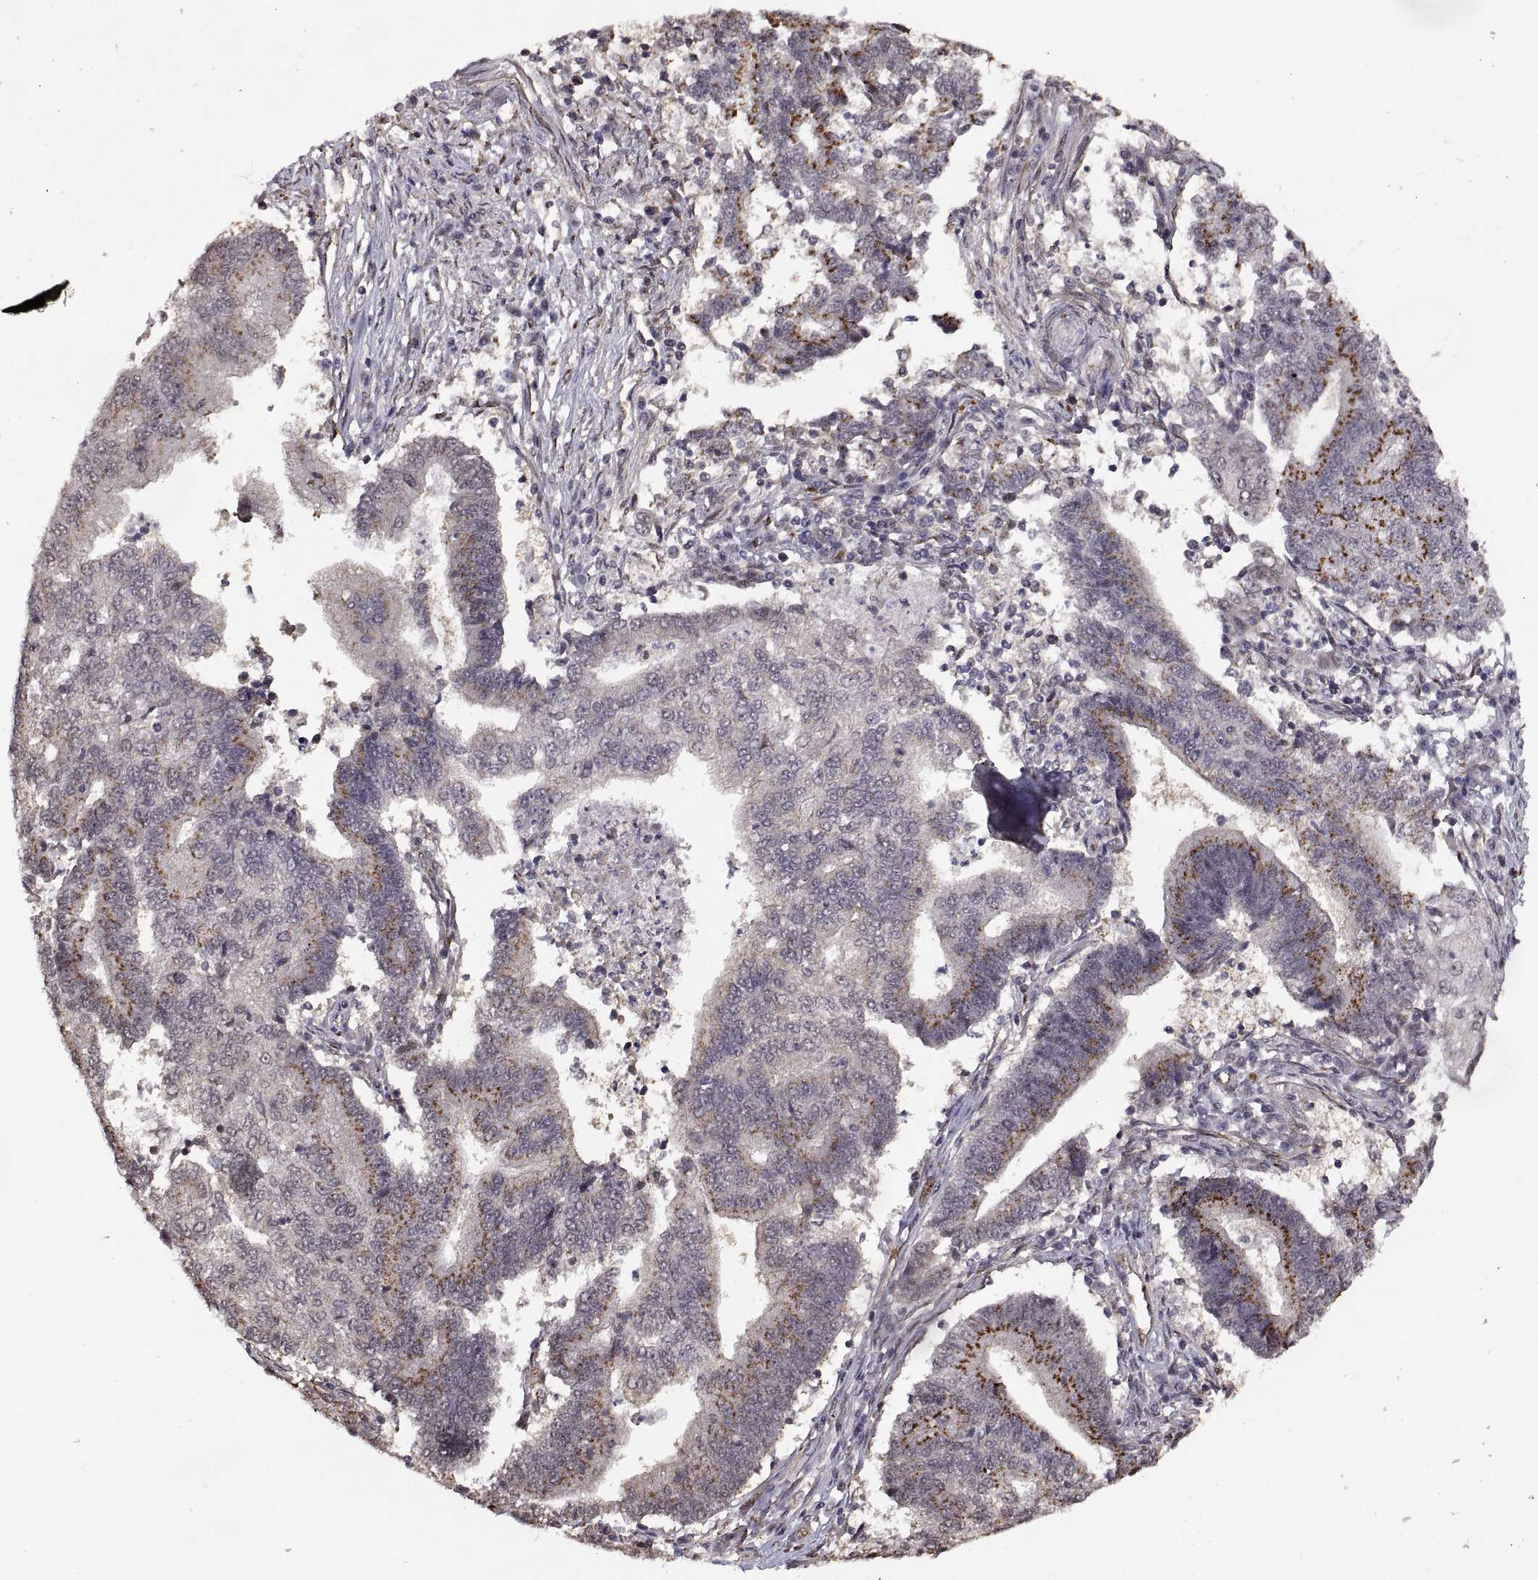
{"staining": {"intensity": "strong", "quantity": "25%-75%", "location": "cytoplasmic/membranous"}, "tissue": "endometrial cancer", "cell_type": "Tumor cells", "image_type": "cancer", "snomed": [{"axis": "morphology", "description": "Adenocarcinoma, NOS"}, {"axis": "topography", "description": "Uterus"}, {"axis": "topography", "description": "Endometrium"}], "caption": "DAB (3,3'-diaminobenzidine) immunohistochemical staining of endometrial adenocarcinoma exhibits strong cytoplasmic/membranous protein positivity in approximately 25%-75% of tumor cells. The staining was performed using DAB (3,3'-diaminobenzidine), with brown indicating positive protein expression. Nuclei are stained blue with hematoxylin.", "gene": "ARRB1", "patient": {"sex": "female", "age": 54}}